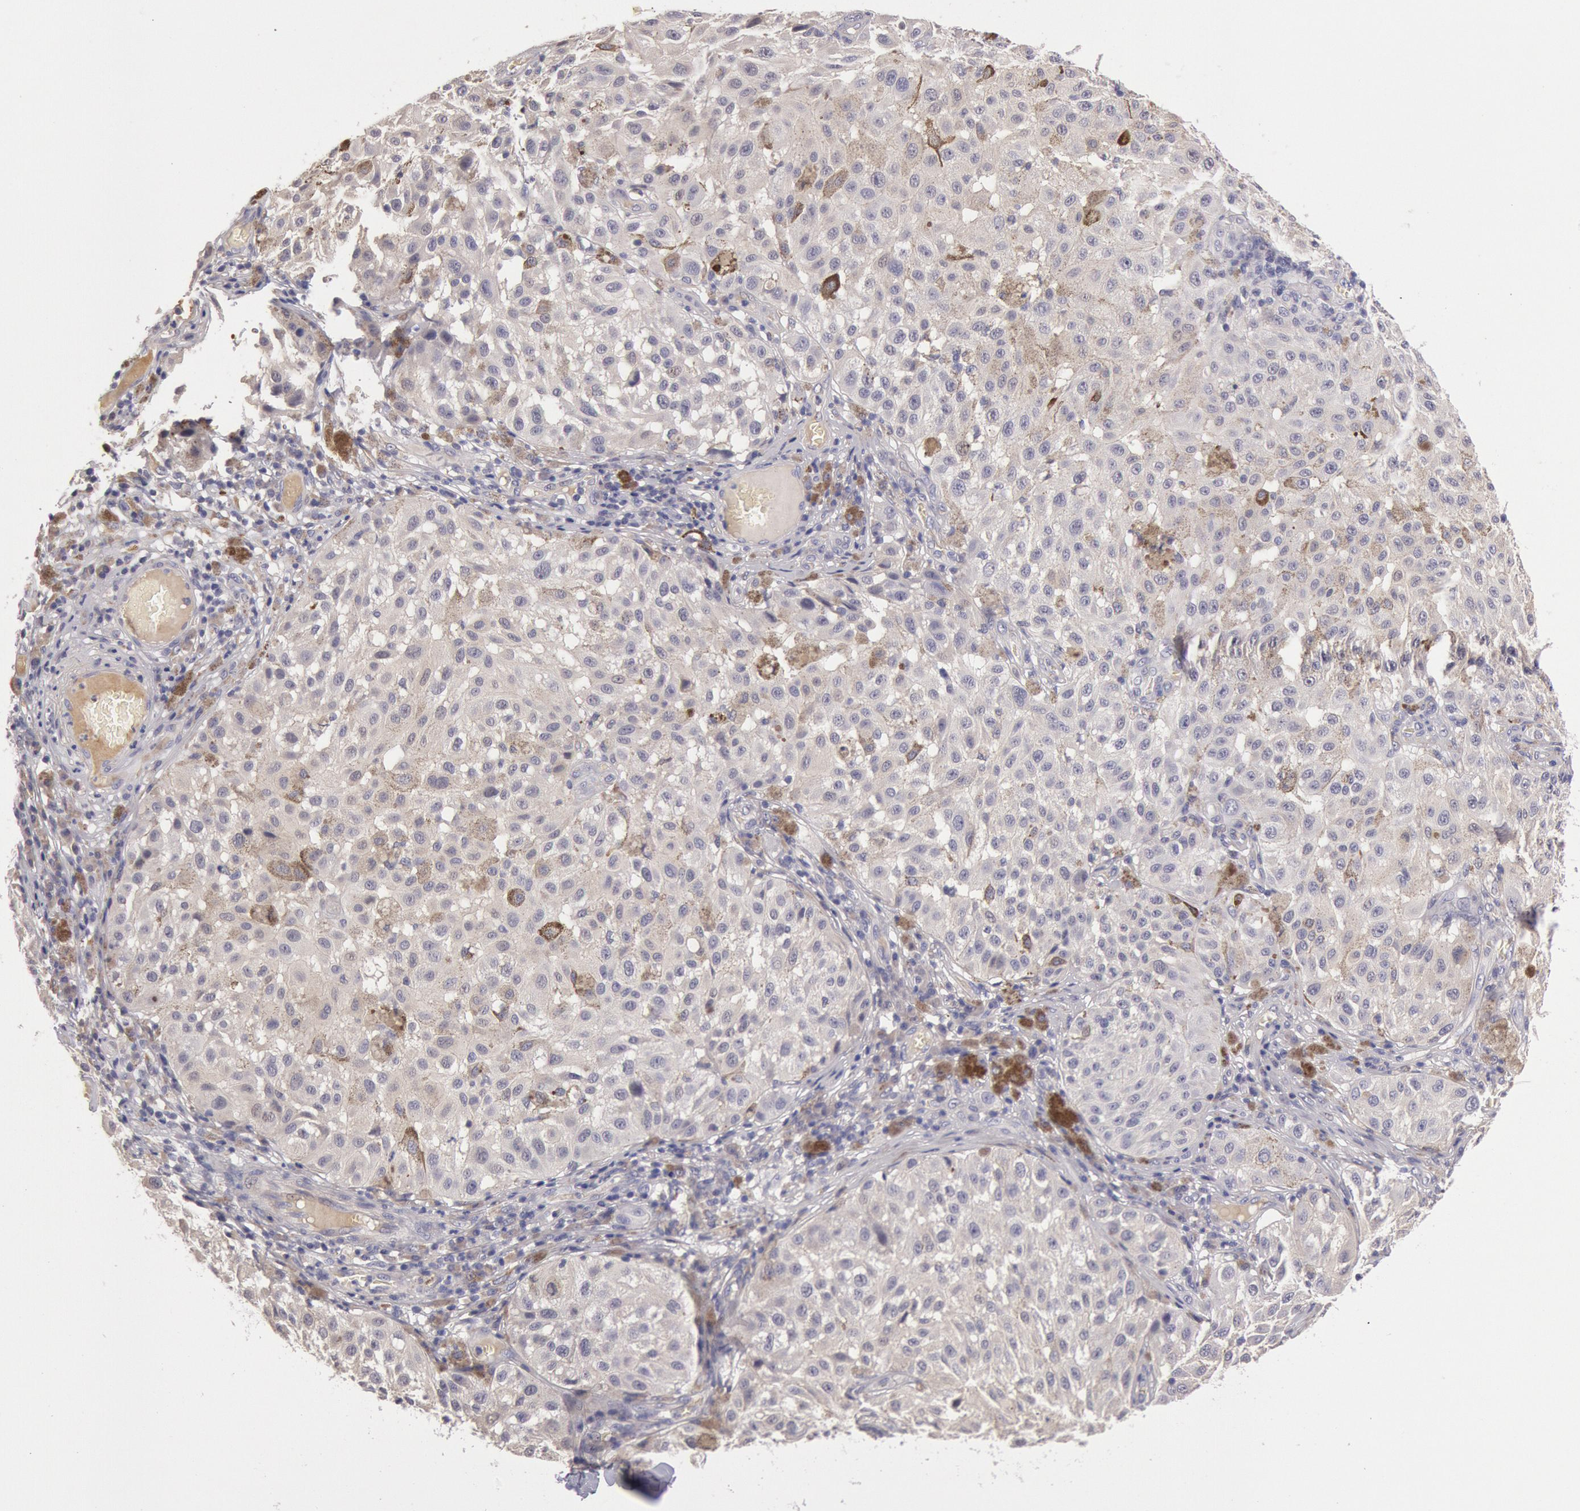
{"staining": {"intensity": "negative", "quantity": "none", "location": "none"}, "tissue": "melanoma", "cell_type": "Tumor cells", "image_type": "cancer", "snomed": [{"axis": "morphology", "description": "Malignant melanoma, NOS"}, {"axis": "topography", "description": "Skin"}], "caption": "High power microscopy histopathology image of an immunohistochemistry (IHC) histopathology image of melanoma, revealing no significant positivity in tumor cells. (DAB IHC with hematoxylin counter stain).", "gene": "C1R", "patient": {"sex": "female", "age": 64}}